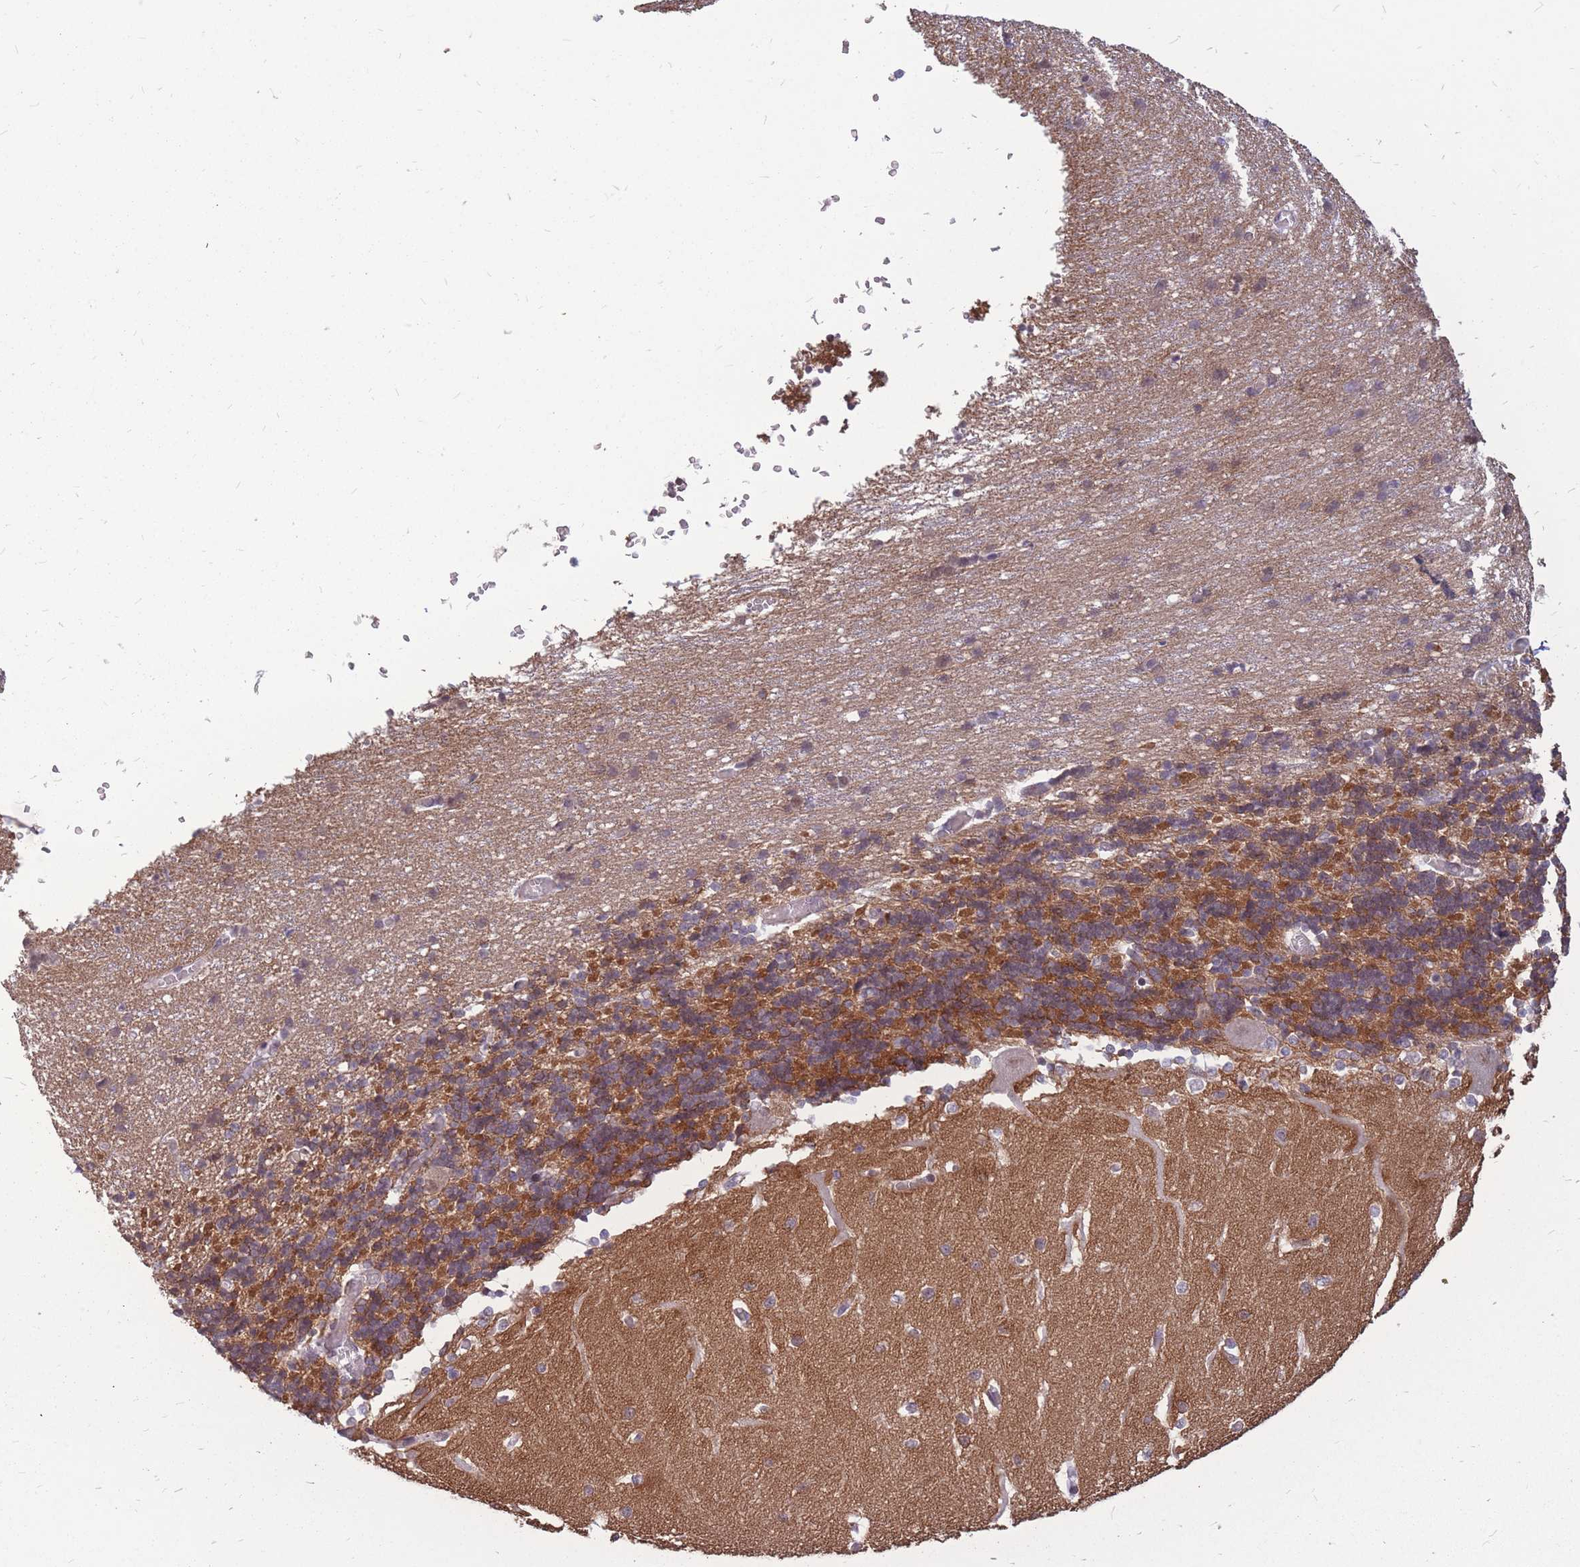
{"staining": {"intensity": "strong", "quantity": "25%-75%", "location": "cytoplasmic/membranous"}, "tissue": "cerebellum", "cell_type": "Cells in granular layer", "image_type": "normal", "snomed": [{"axis": "morphology", "description": "Normal tissue, NOS"}, {"axis": "topography", "description": "Cerebellum"}], "caption": "IHC image of normal cerebellum: human cerebellum stained using immunohistochemistry (IHC) shows high levels of strong protein expression localized specifically in the cytoplasmic/membranous of cells in granular layer, appearing as a cytoplasmic/membranous brown color.", "gene": "ADD2", "patient": {"sex": "male", "age": 37}}